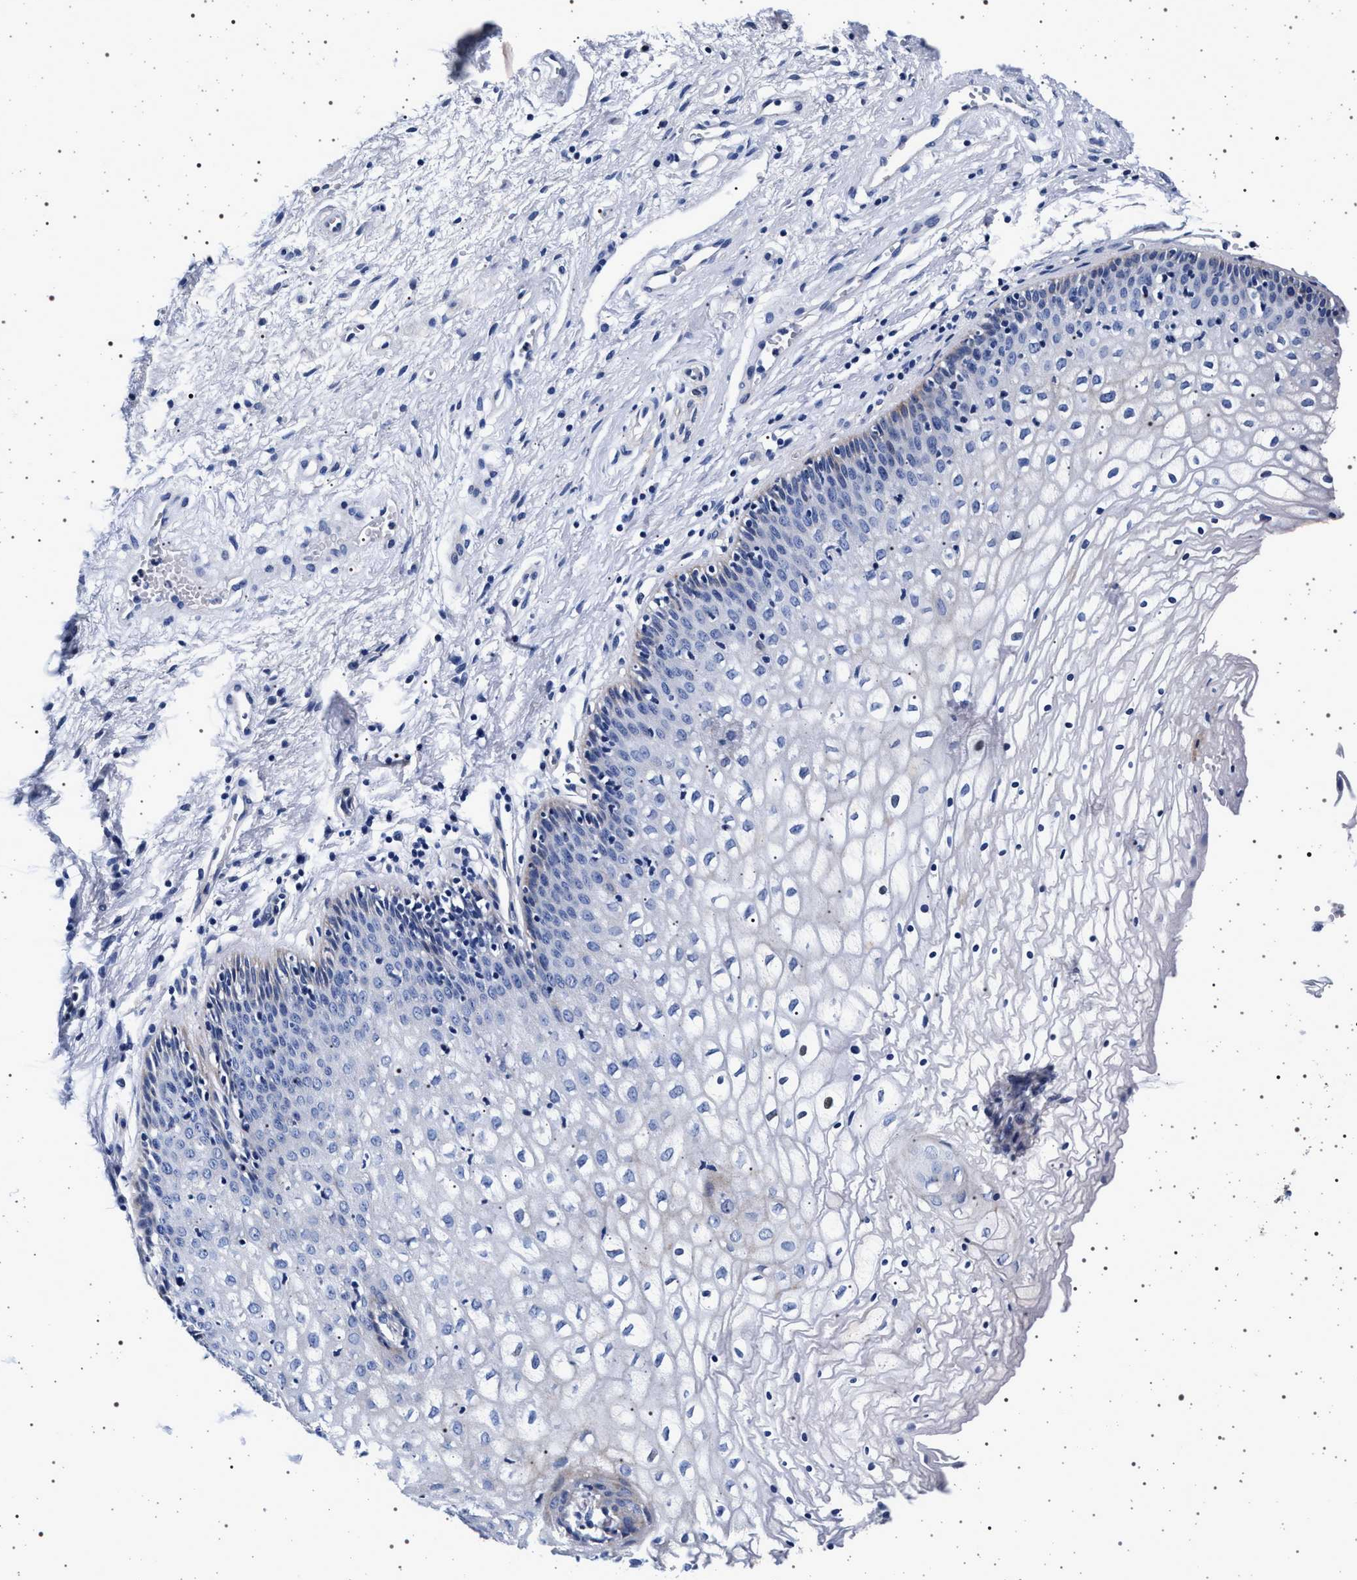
{"staining": {"intensity": "negative", "quantity": "none", "location": "none"}, "tissue": "vagina", "cell_type": "Squamous epithelial cells", "image_type": "normal", "snomed": [{"axis": "morphology", "description": "Normal tissue, NOS"}, {"axis": "topography", "description": "Vagina"}], "caption": "Immunohistochemistry photomicrograph of unremarkable human vagina stained for a protein (brown), which displays no expression in squamous epithelial cells. (Stains: DAB immunohistochemistry (IHC) with hematoxylin counter stain, Microscopy: brightfield microscopy at high magnification).", "gene": "SLC9A1", "patient": {"sex": "female", "age": 34}}